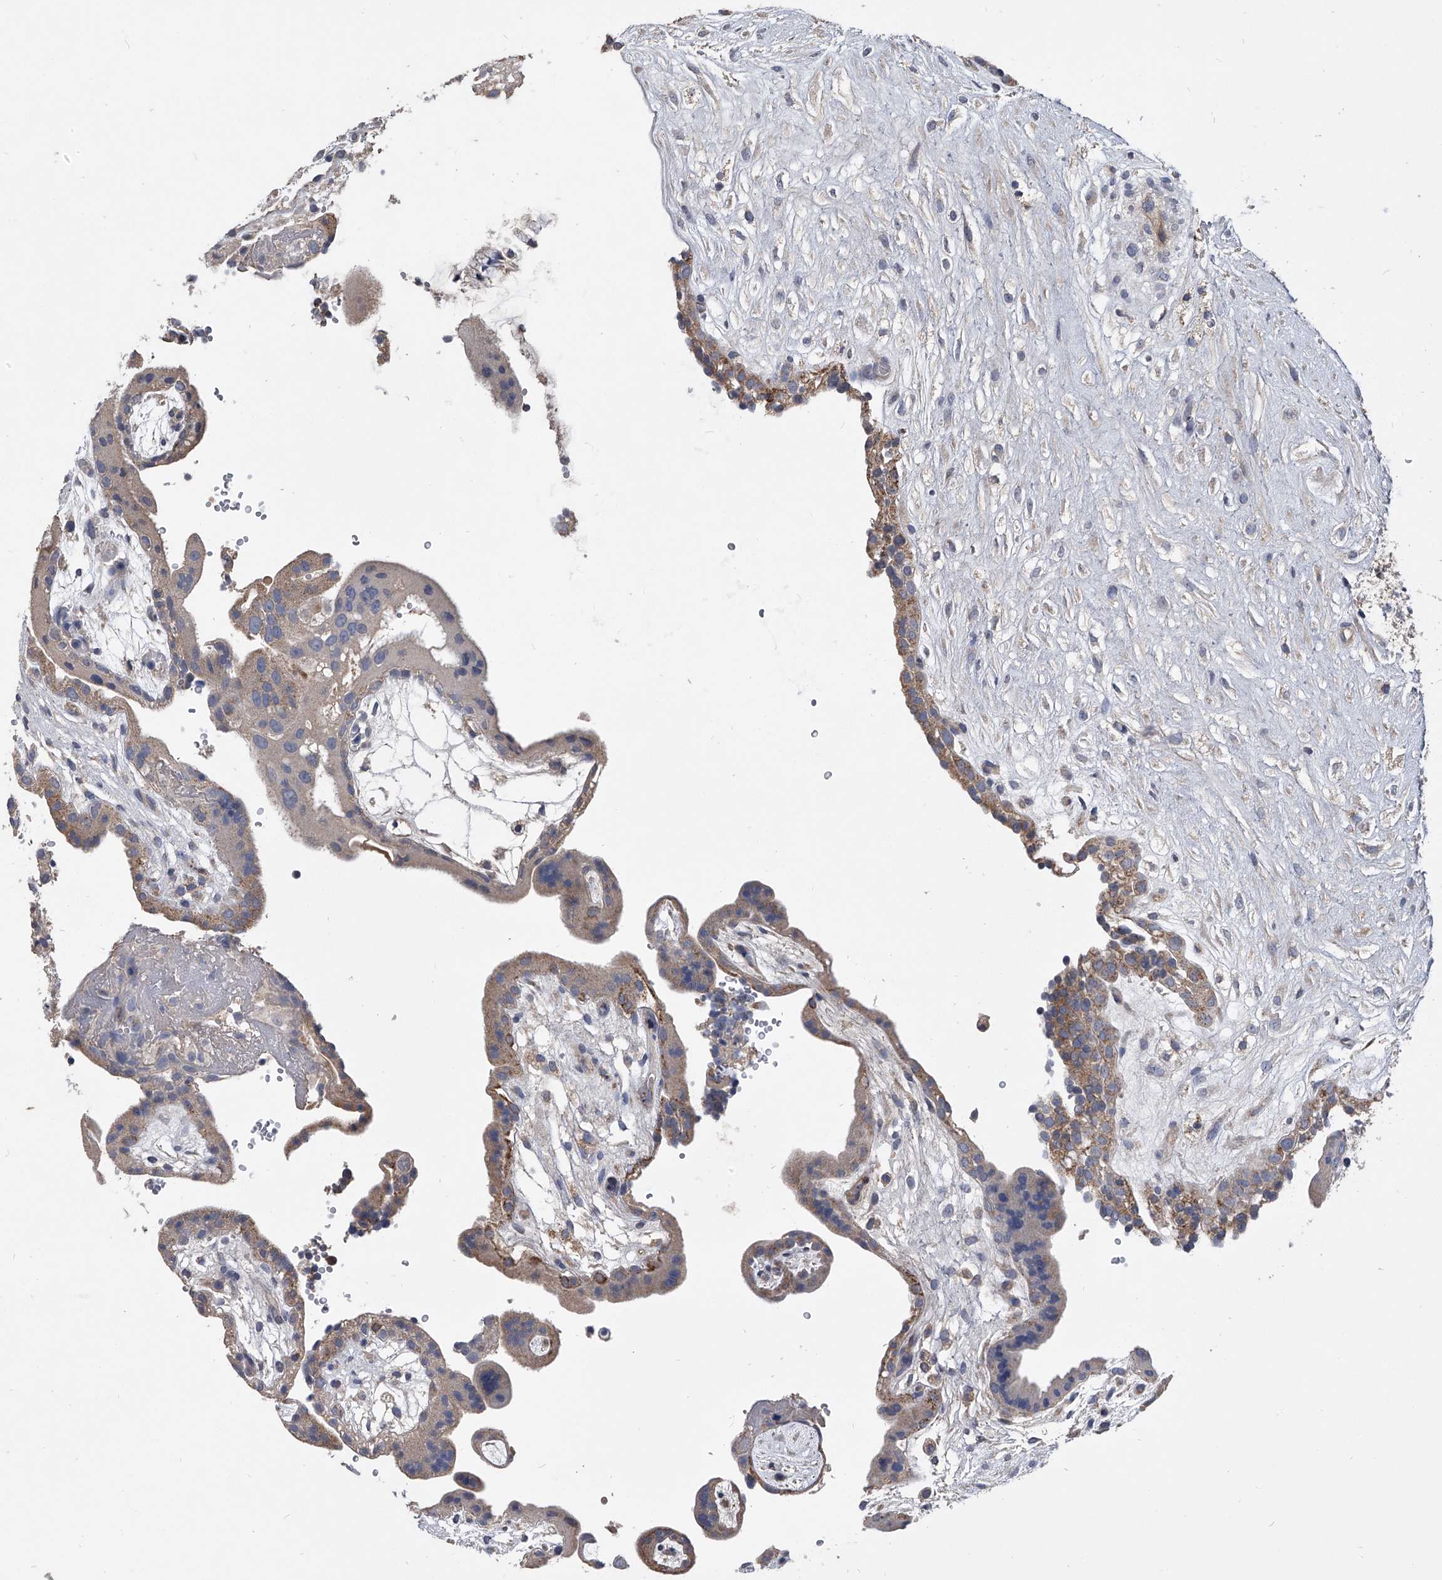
{"staining": {"intensity": "moderate", "quantity": "25%-75%", "location": "cytoplasmic/membranous"}, "tissue": "placenta", "cell_type": "Trophoblastic cells", "image_type": "normal", "snomed": [{"axis": "morphology", "description": "Normal tissue, NOS"}, {"axis": "topography", "description": "Placenta"}], "caption": "Immunohistochemistry (DAB (3,3'-diaminobenzidine)) staining of normal human placenta shows moderate cytoplasmic/membranous protein staining in approximately 25%-75% of trophoblastic cells.", "gene": "NRP1", "patient": {"sex": "female", "age": 18}}